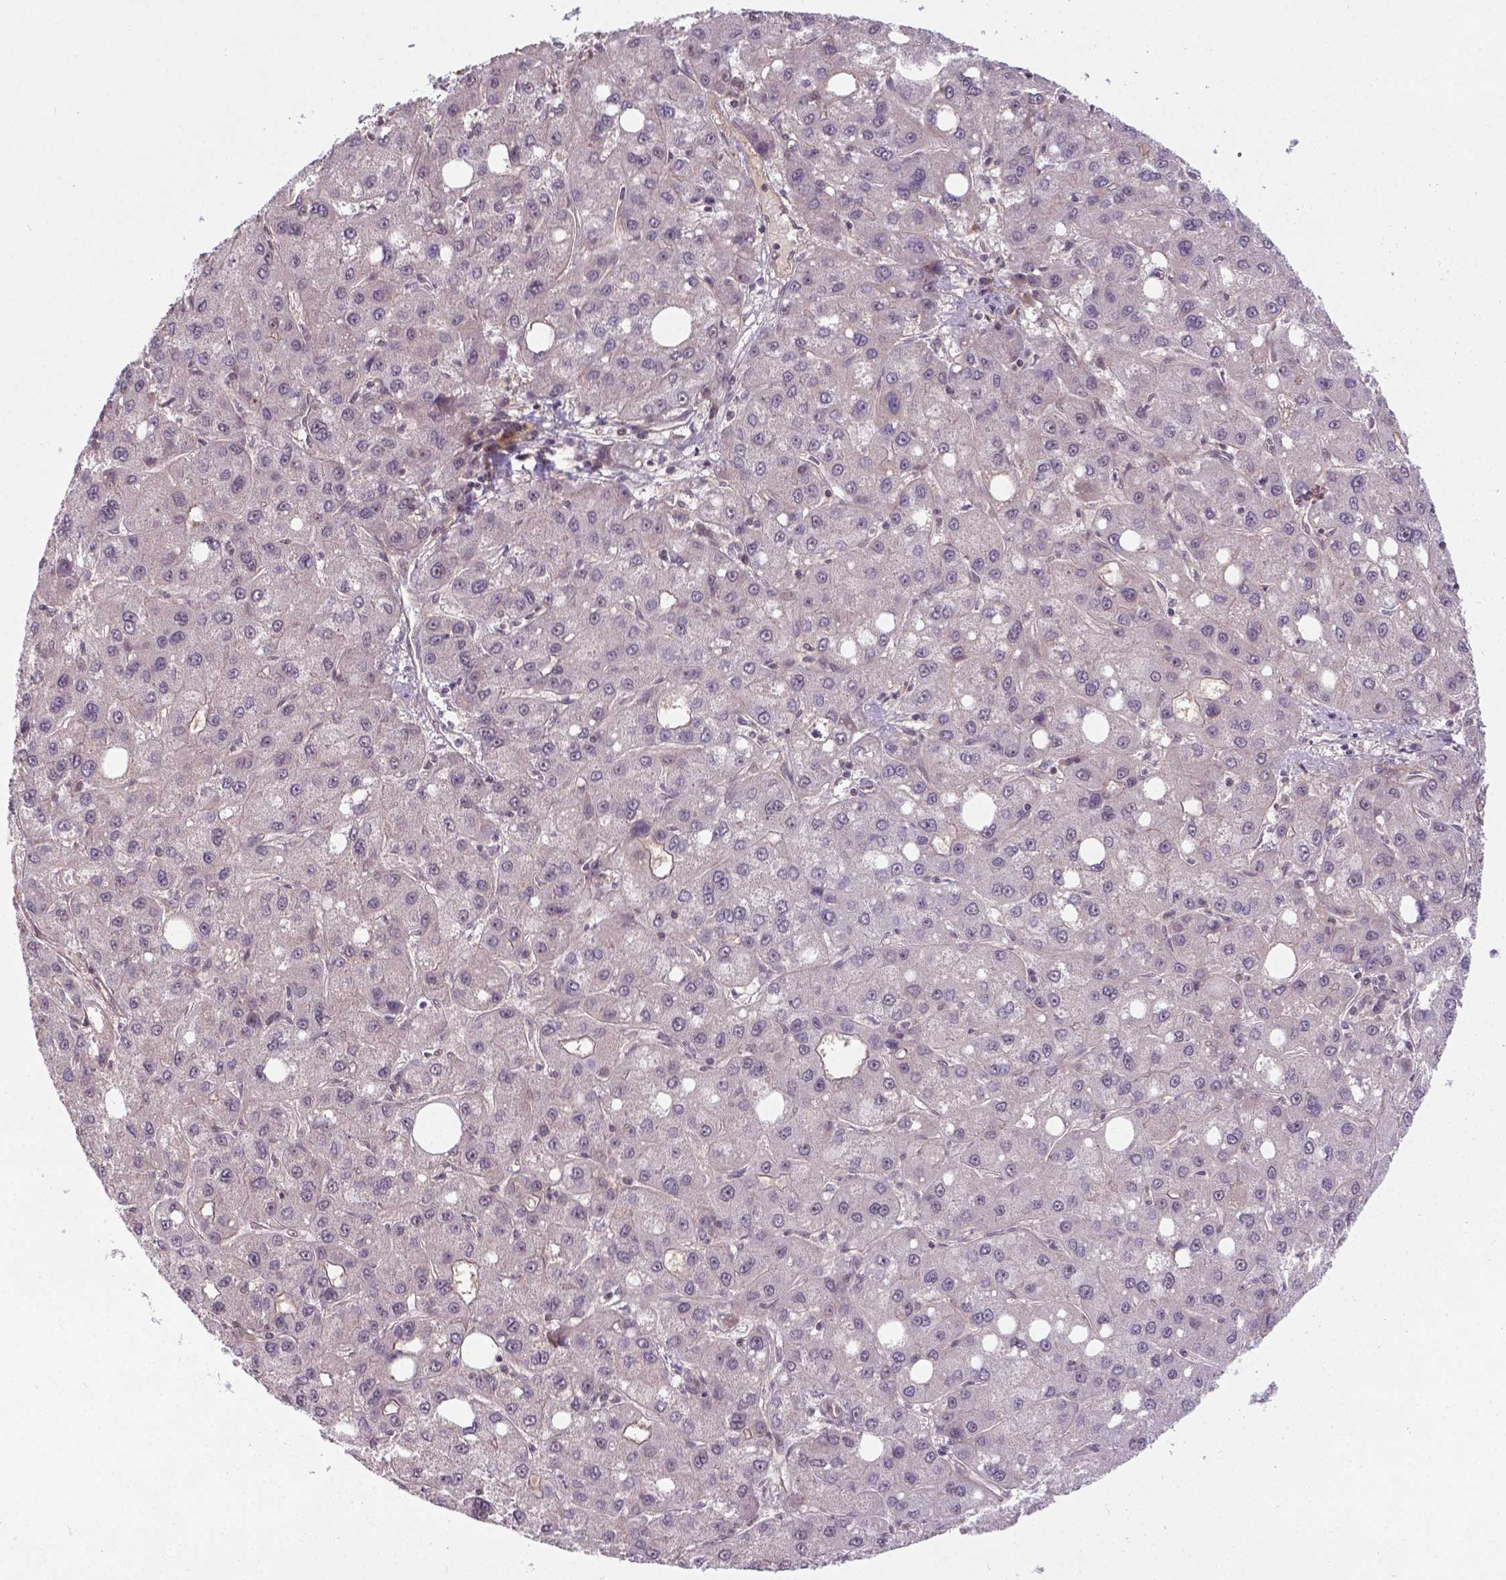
{"staining": {"intensity": "negative", "quantity": "none", "location": "none"}, "tissue": "liver cancer", "cell_type": "Tumor cells", "image_type": "cancer", "snomed": [{"axis": "morphology", "description": "Carcinoma, Hepatocellular, NOS"}, {"axis": "topography", "description": "Liver"}], "caption": "Protein analysis of liver cancer (hepatocellular carcinoma) reveals no significant staining in tumor cells. The staining is performed using DAB (3,3'-diaminobenzidine) brown chromogen with nuclei counter-stained in using hematoxylin.", "gene": "ANKRD54", "patient": {"sex": "male", "age": 73}}